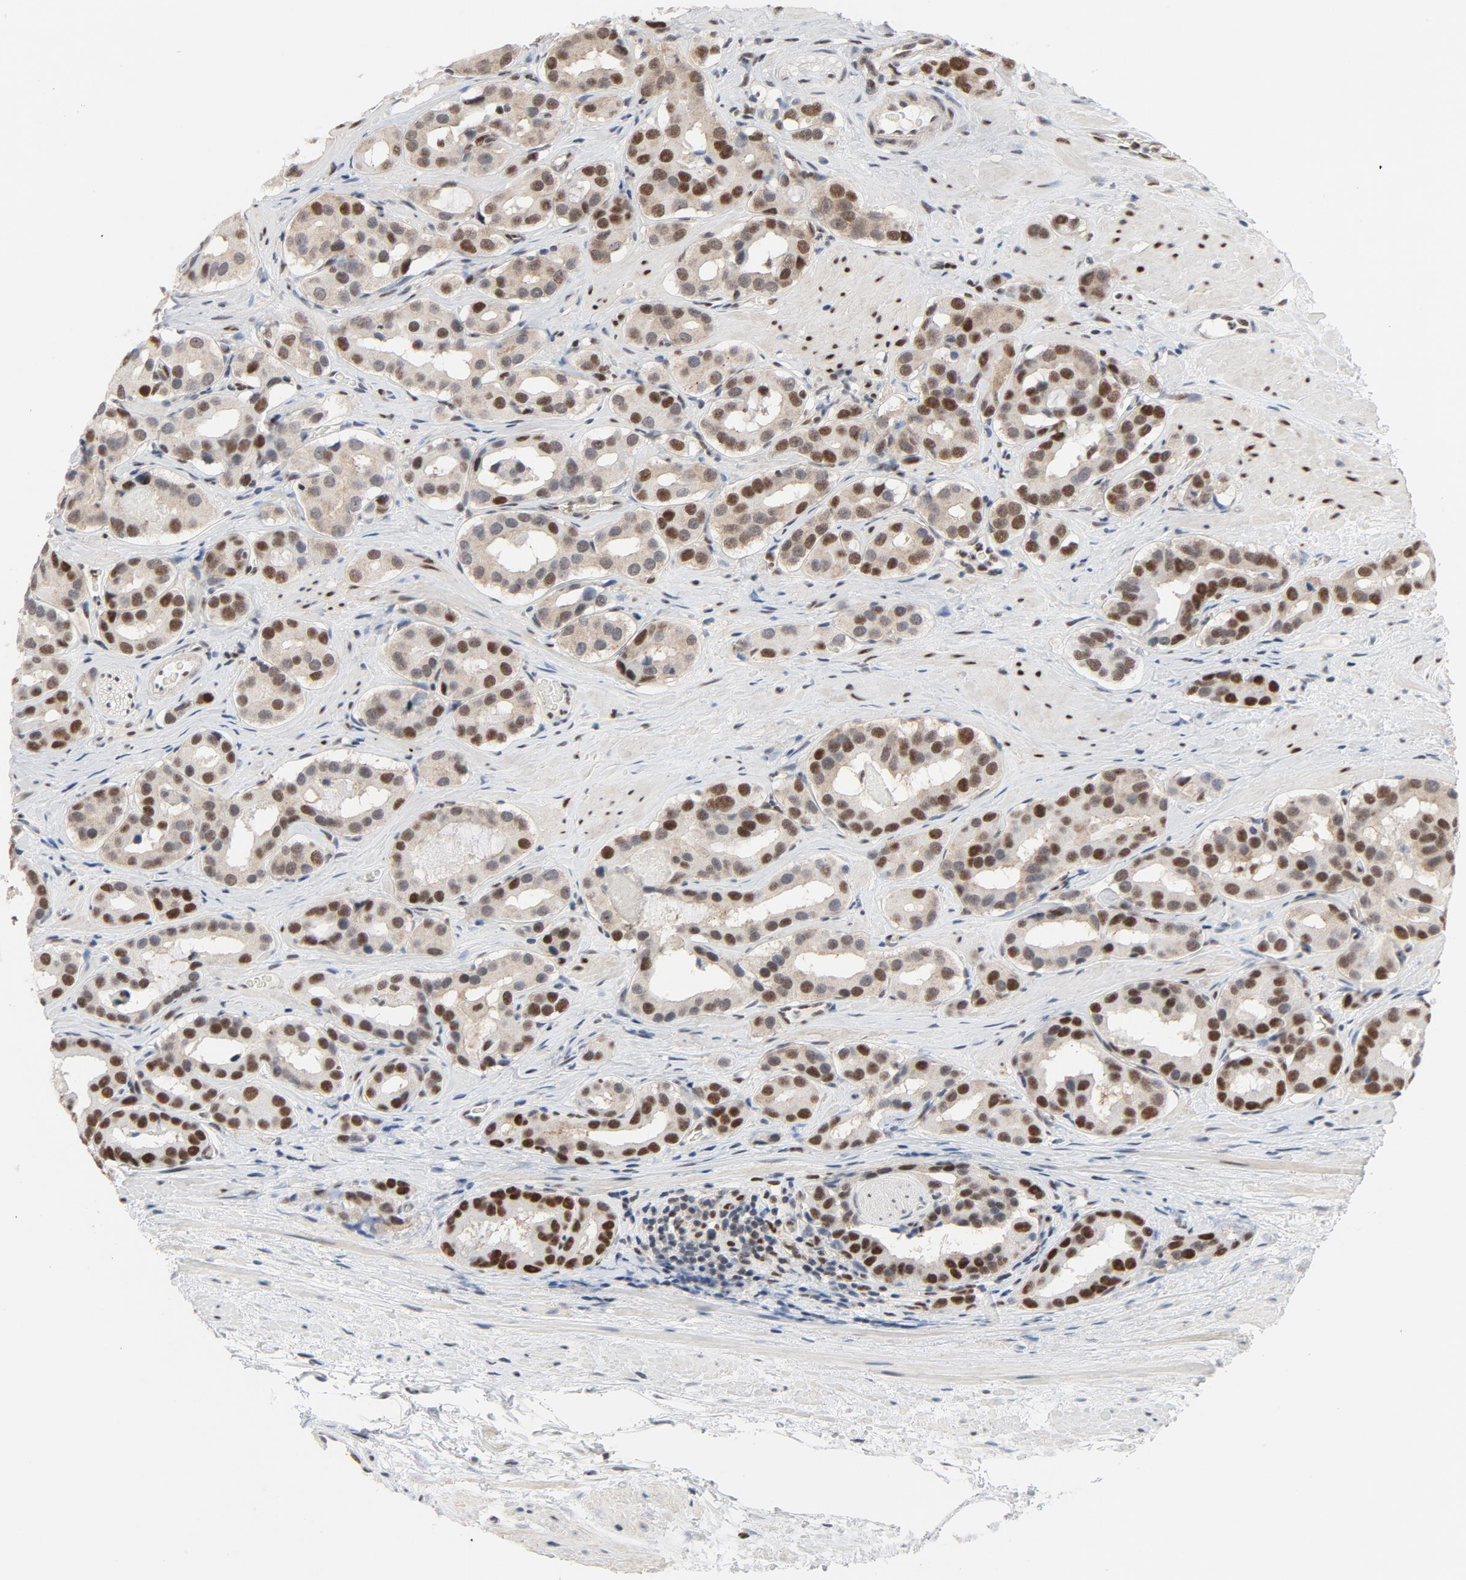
{"staining": {"intensity": "strong", "quantity": "25%-75%", "location": "nuclear"}, "tissue": "prostate cancer", "cell_type": "Tumor cells", "image_type": "cancer", "snomed": [{"axis": "morphology", "description": "Adenocarcinoma, Low grade"}, {"axis": "topography", "description": "Prostate"}], "caption": "An IHC histopathology image of neoplastic tissue is shown. Protein staining in brown highlights strong nuclear positivity in low-grade adenocarcinoma (prostate) within tumor cells.", "gene": "JMJD6", "patient": {"sex": "male", "age": 59}}